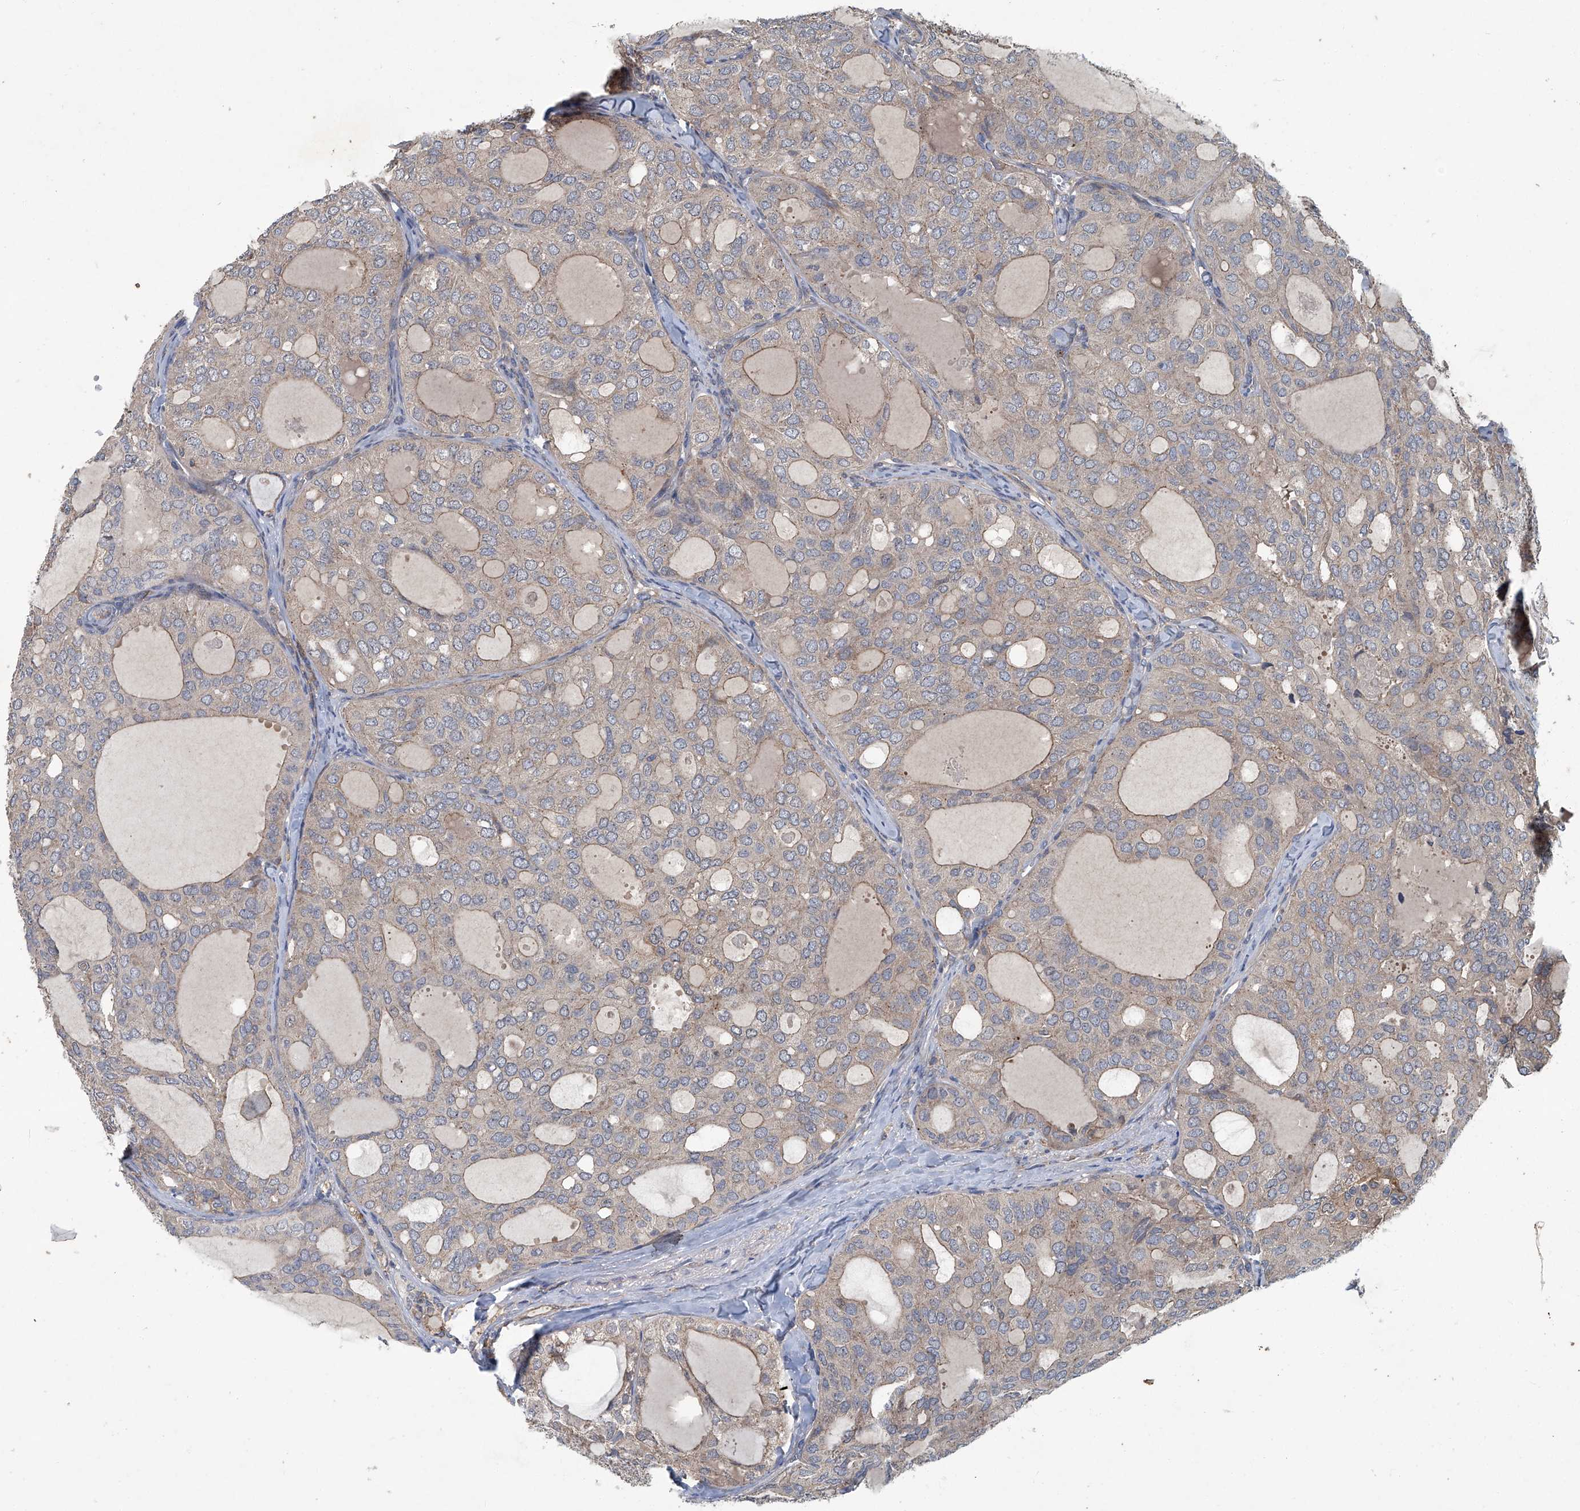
{"staining": {"intensity": "weak", "quantity": "25%-75%", "location": "cytoplasmic/membranous"}, "tissue": "thyroid cancer", "cell_type": "Tumor cells", "image_type": "cancer", "snomed": [{"axis": "morphology", "description": "Follicular adenoma carcinoma, NOS"}, {"axis": "topography", "description": "Thyroid gland"}], "caption": "IHC staining of thyroid cancer, which shows low levels of weak cytoplasmic/membranous positivity in approximately 25%-75% of tumor cells indicating weak cytoplasmic/membranous protein positivity. The staining was performed using DAB (3,3'-diaminobenzidine) (brown) for protein detection and nuclei were counterstained in hematoxylin (blue).", "gene": "ANKRD34A", "patient": {"sex": "male", "age": 75}}